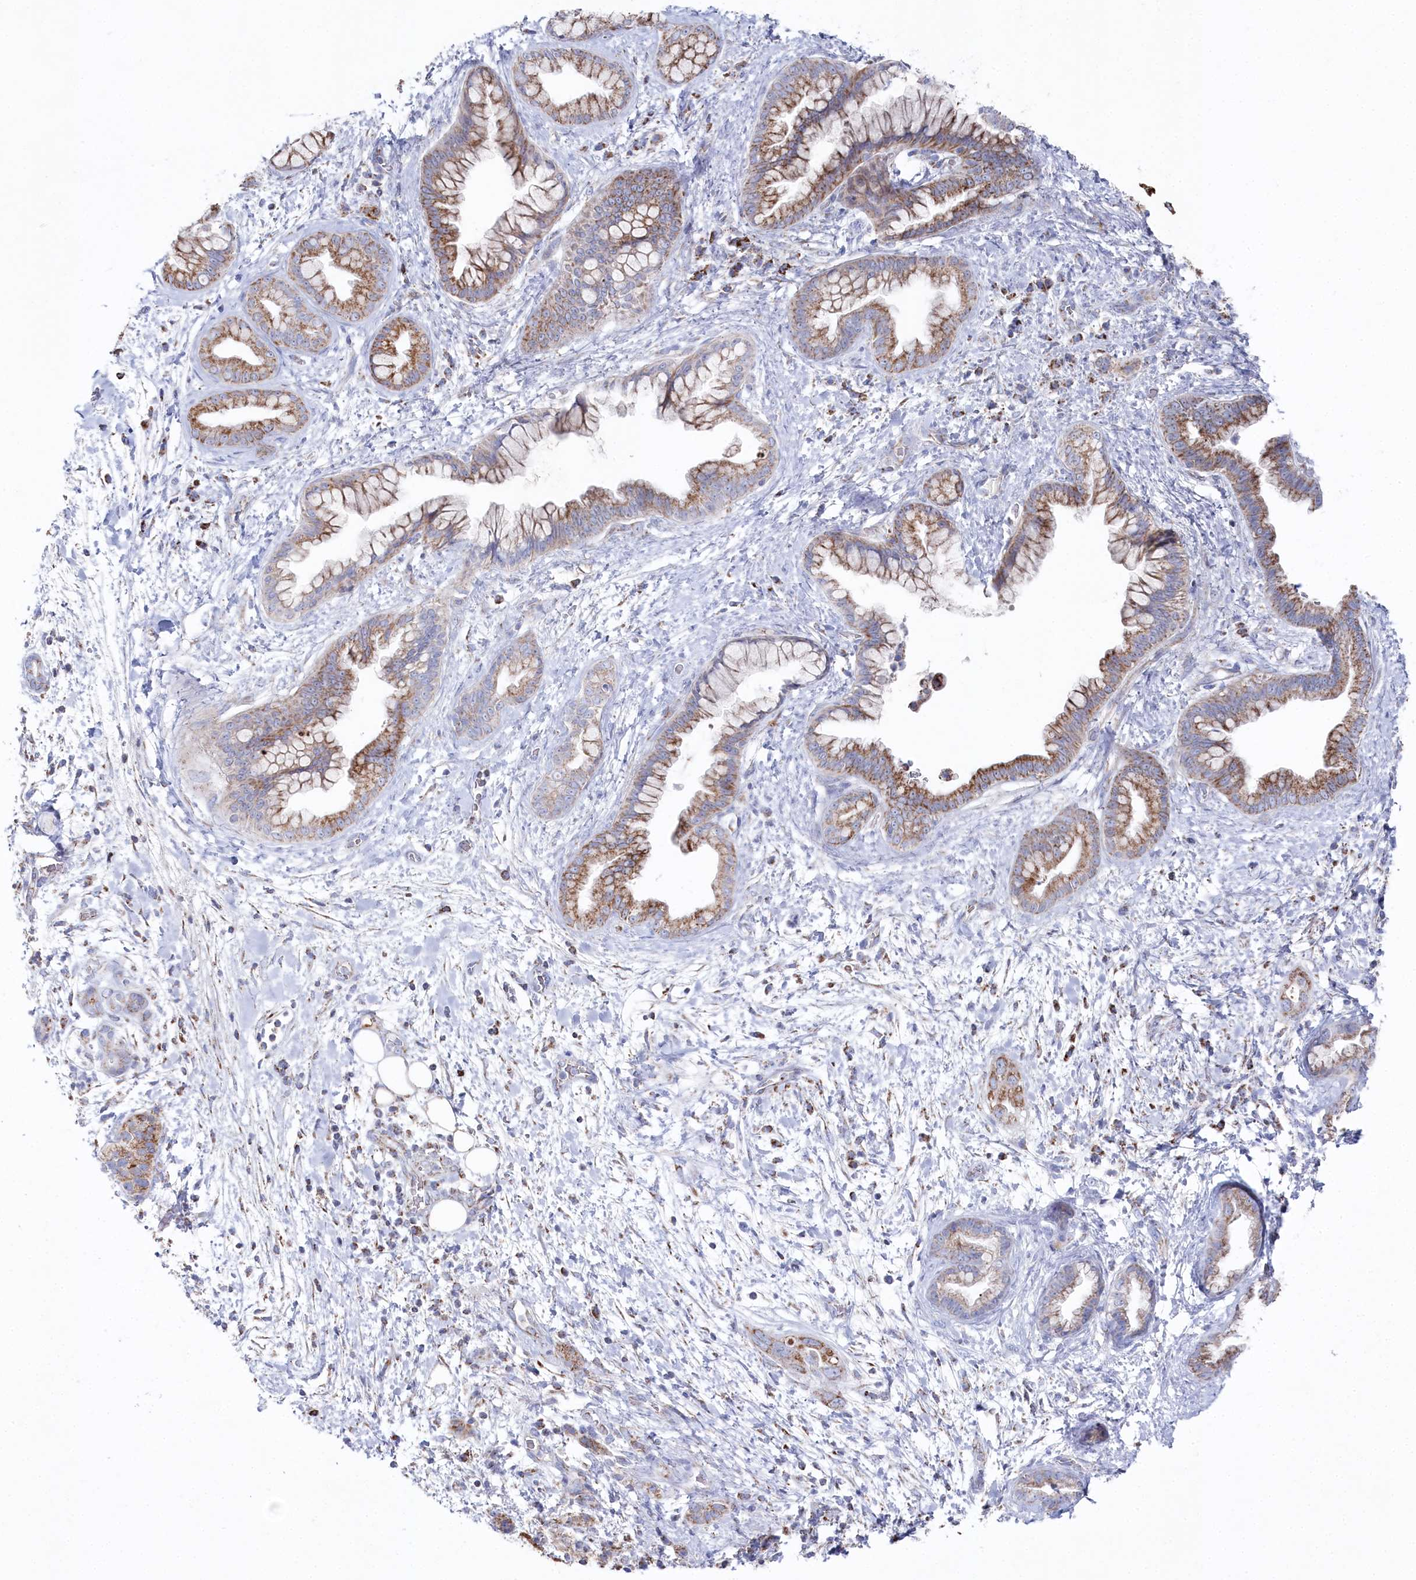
{"staining": {"intensity": "moderate", "quantity": ">75%", "location": "cytoplasmic/membranous"}, "tissue": "pancreatic cancer", "cell_type": "Tumor cells", "image_type": "cancer", "snomed": [{"axis": "morphology", "description": "Adenocarcinoma, NOS"}, {"axis": "topography", "description": "Pancreas"}], "caption": "Immunohistochemical staining of human pancreatic cancer shows moderate cytoplasmic/membranous protein staining in about >75% of tumor cells. The staining is performed using DAB (3,3'-diaminobenzidine) brown chromogen to label protein expression. The nuclei are counter-stained blue using hematoxylin.", "gene": "GLS2", "patient": {"sex": "female", "age": 78}}